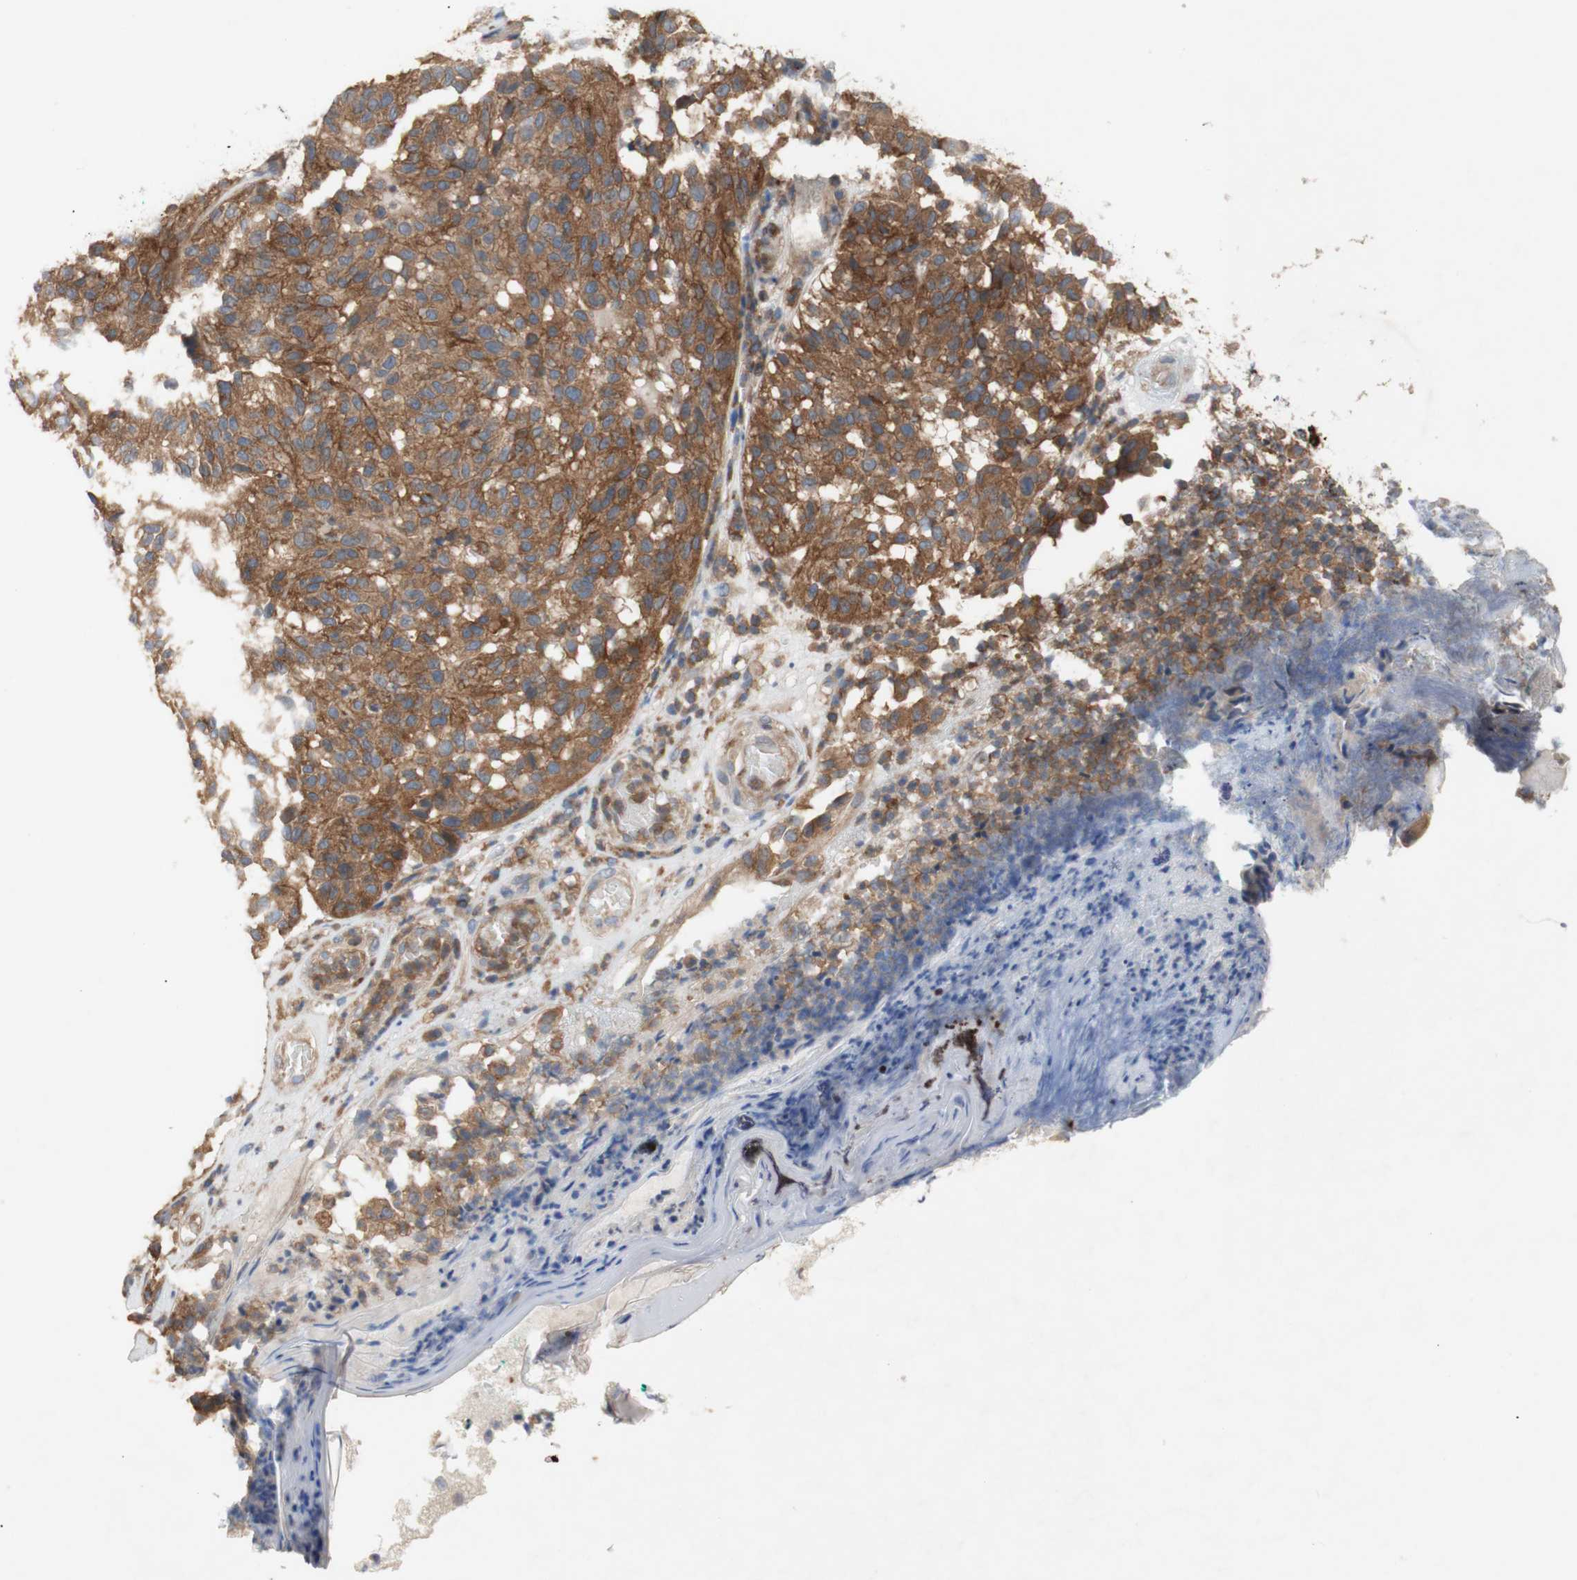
{"staining": {"intensity": "moderate", "quantity": ">75%", "location": "cytoplasmic/membranous"}, "tissue": "melanoma", "cell_type": "Tumor cells", "image_type": "cancer", "snomed": [{"axis": "morphology", "description": "Malignant melanoma, NOS"}, {"axis": "topography", "description": "Skin"}], "caption": "About >75% of tumor cells in malignant melanoma reveal moderate cytoplasmic/membranous protein positivity as visualized by brown immunohistochemical staining.", "gene": "IKBKG", "patient": {"sex": "female", "age": 46}}